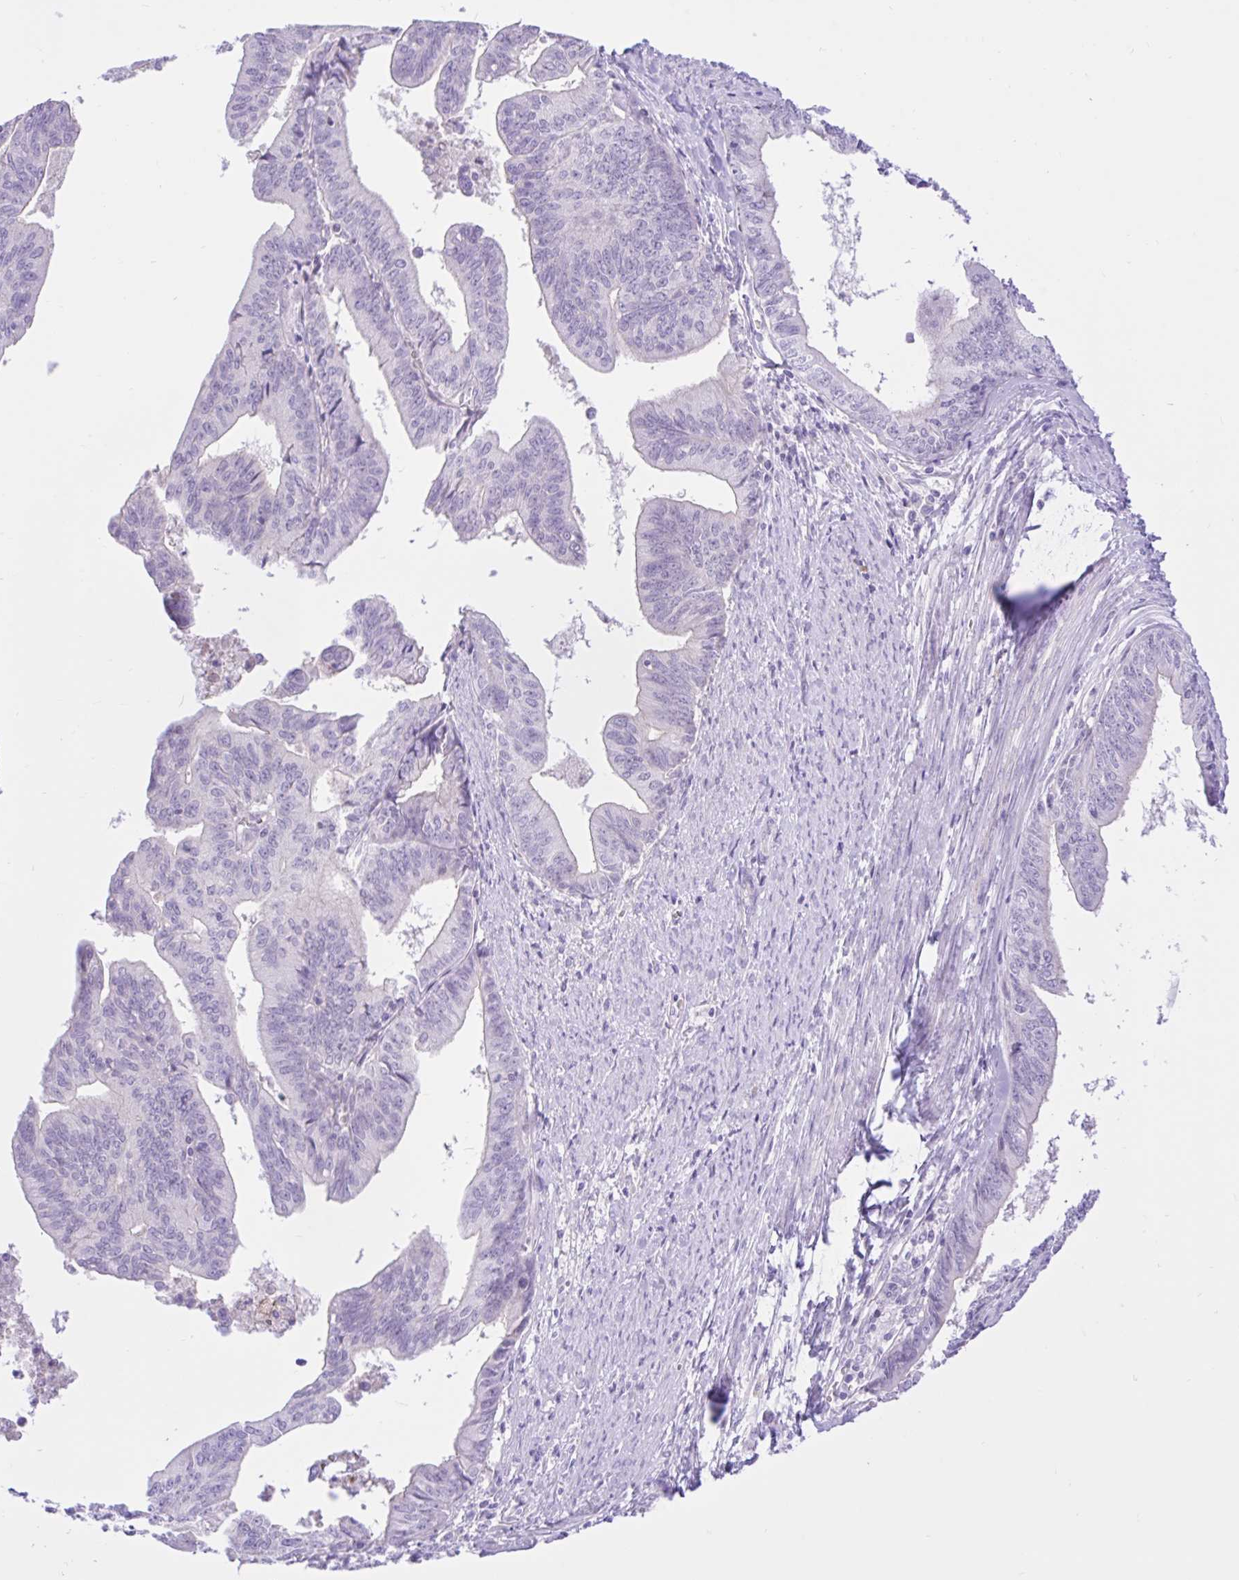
{"staining": {"intensity": "negative", "quantity": "none", "location": "none"}, "tissue": "endometrial cancer", "cell_type": "Tumor cells", "image_type": "cancer", "snomed": [{"axis": "morphology", "description": "Adenocarcinoma, NOS"}, {"axis": "topography", "description": "Endometrium"}], "caption": "High magnification brightfield microscopy of adenocarcinoma (endometrial) stained with DAB (brown) and counterstained with hematoxylin (blue): tumor cells show no significant positivity.", "gene": "ZNF101", "patient": {"sex": "female", "age": 65}}